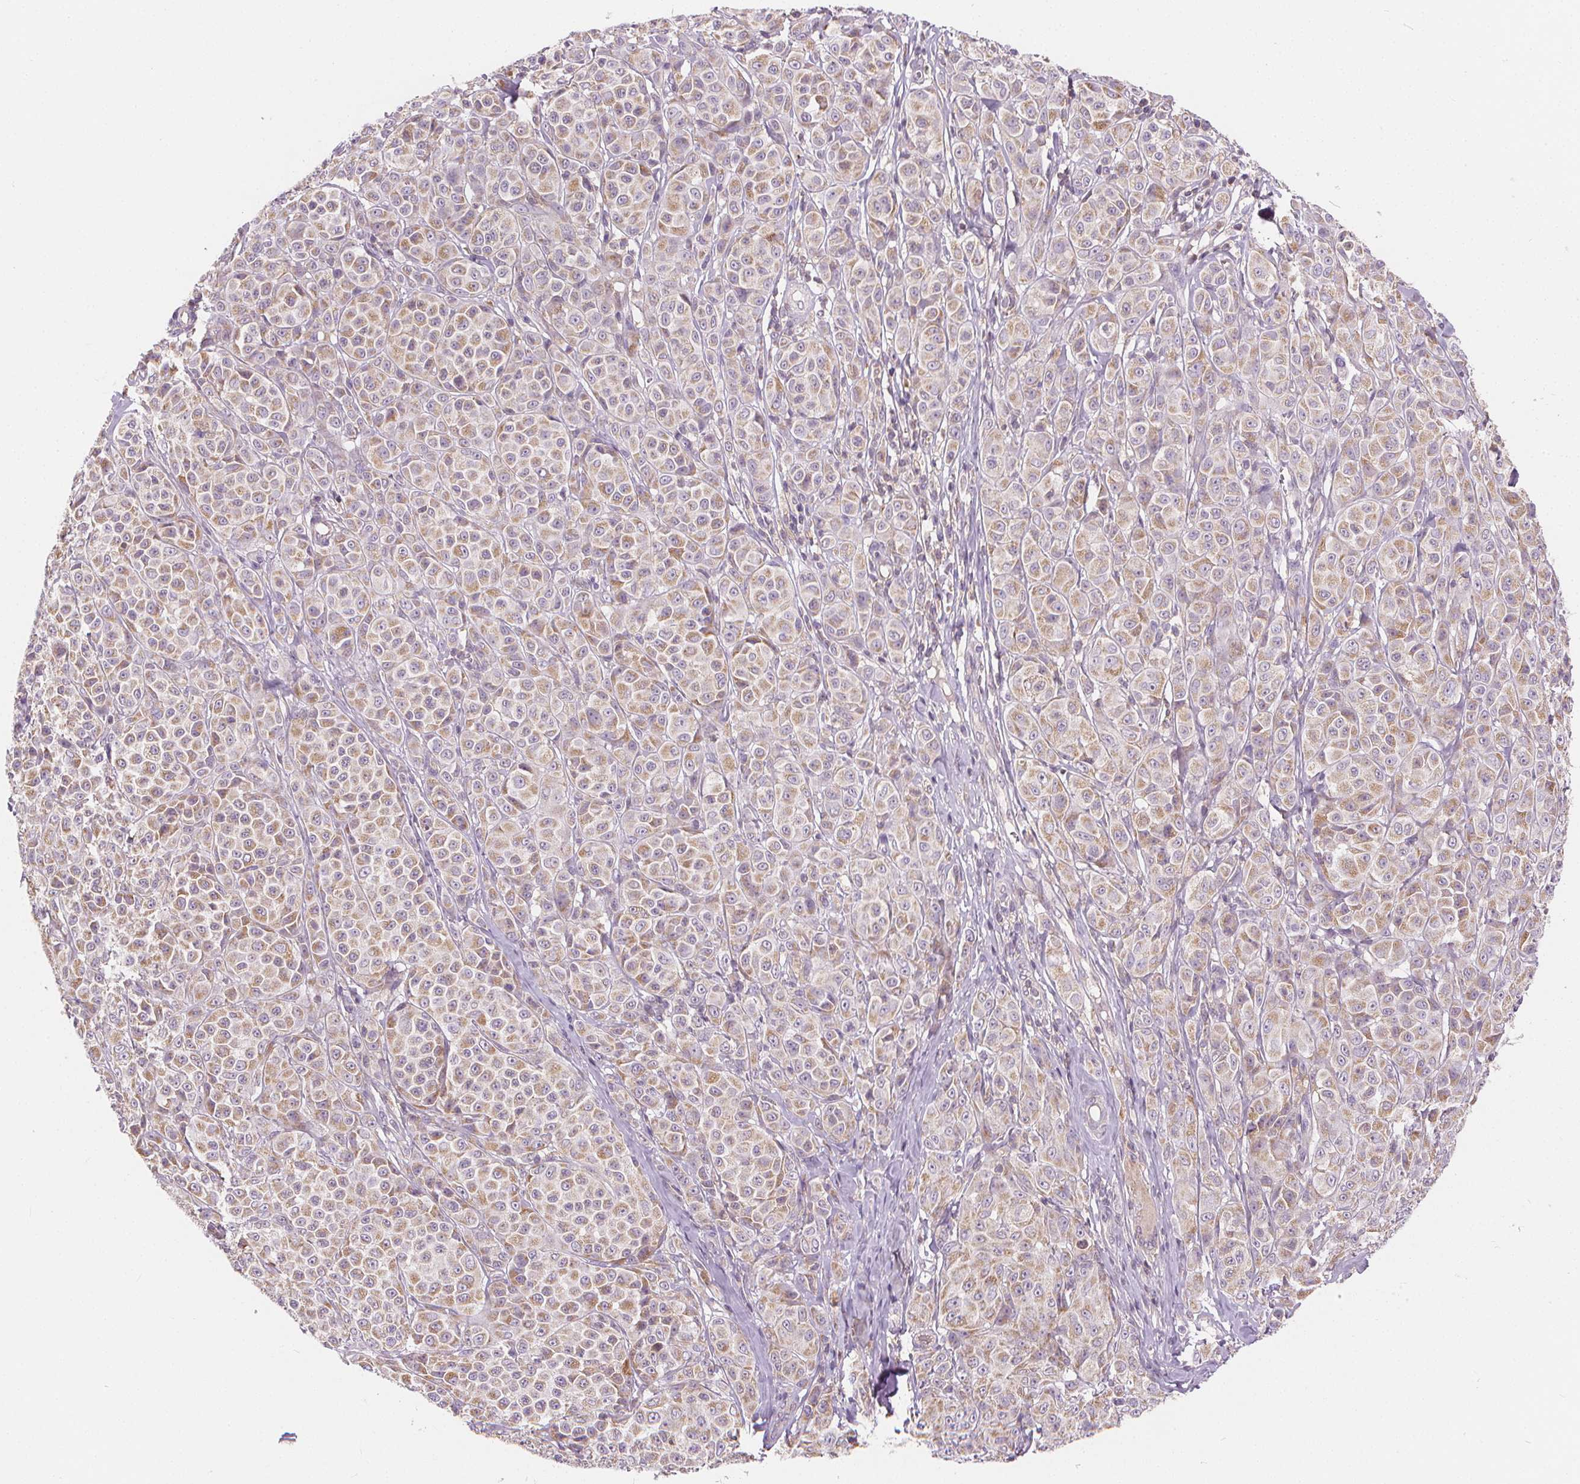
{"staining": {"intensity": "weak", "quantity": ">75%", "location": "cytoplasmic/membranous"}, "tissue": "melanoma", "cell_type": "Tumor cells", "image_type": "cancer", "snomed": [{"axis": "morphology", "description": "Malignant melanoma, NOS"}, {"axis": "topography", "description": "Skin"}], "caption": "Tumor cells demonstrate low levels of weak cytoplasmic/membranous positivity in approximately >75% of cells in malignant melanoma.", "gene": "RAB20", "patient": {"sex": "male", "age": 89}}